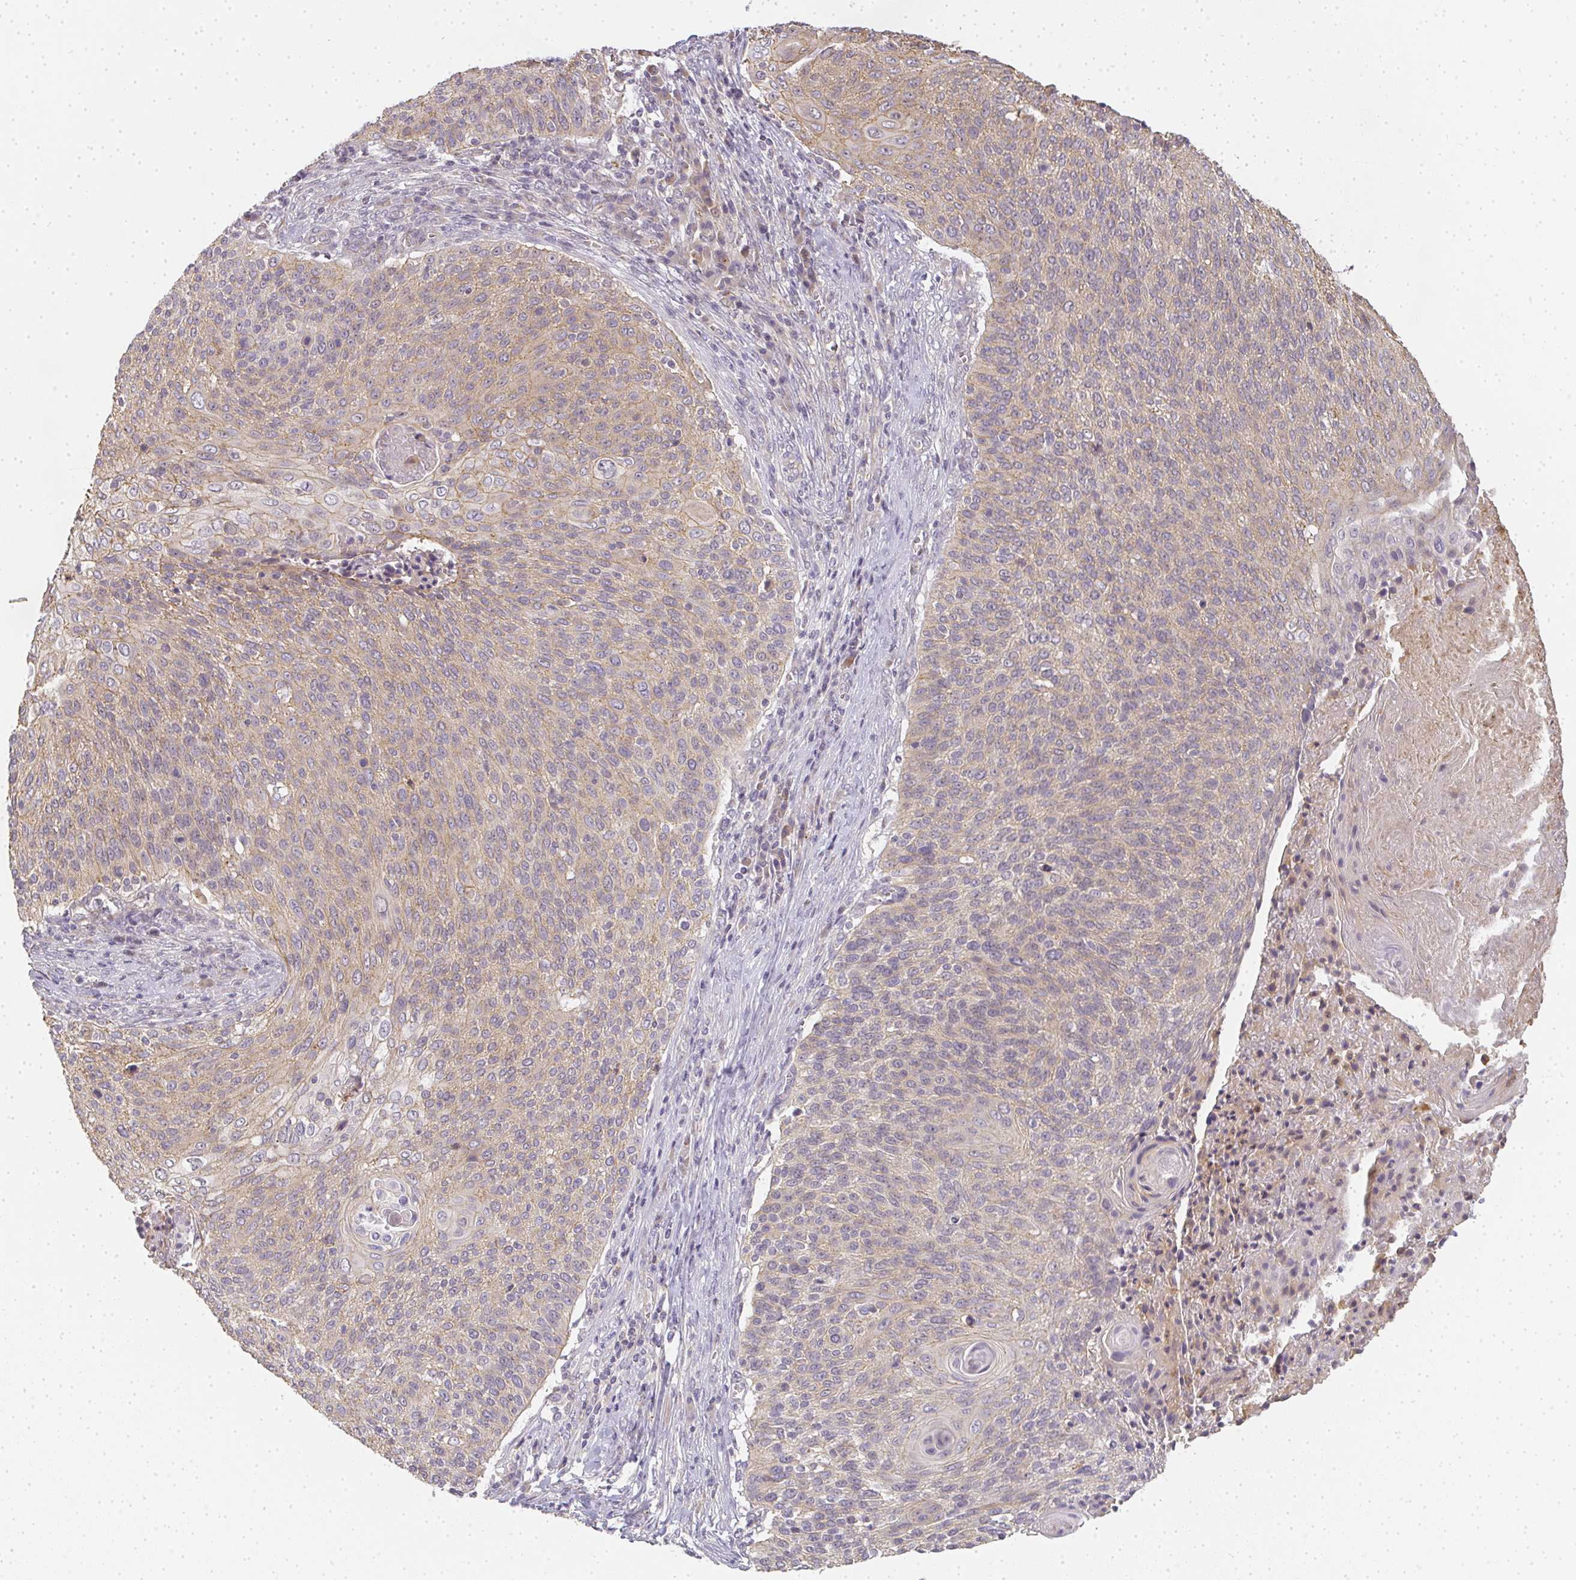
{"staining": {"intensity": "weak", "quantity": "25%-75%", "location": "cytoplasmic/membranous"}, "tissue": "cervical cancer", "cell_type": "Tumor cells", "image_type": "cancer", "snomed": [{"axis": "morphology", "description": "Squamous cell carcinoma, NOS"}, {"axis": "topography", "description": "Cervix"}], "caption": "The image exhibits a brown stain indicating the presence of a protein in the cytoplasmic/membranous of tumor cells in cervical cancer.", "gene": "SLC35B3", "patient": {"sex": "female", "age": 31}}